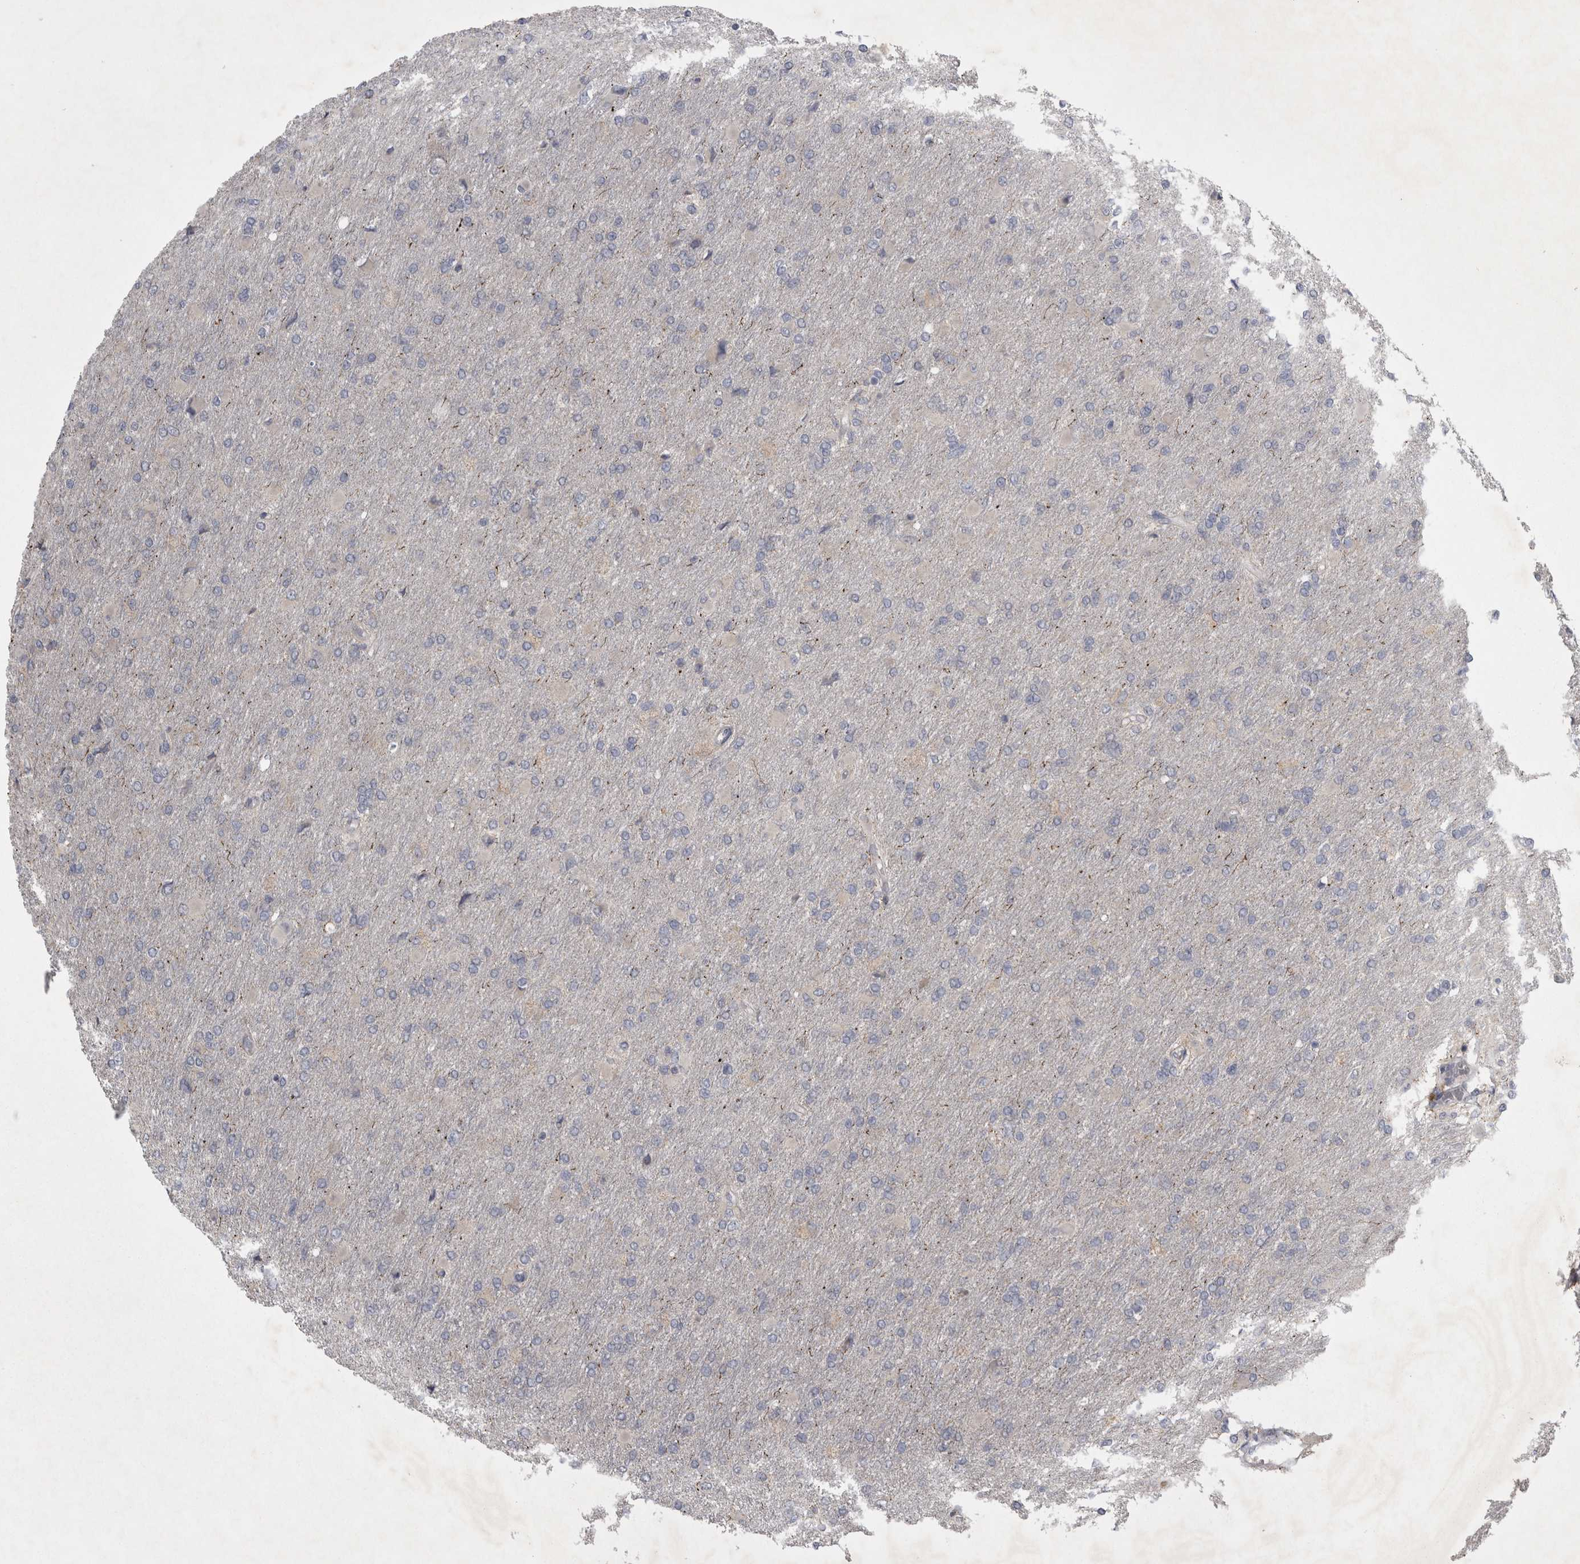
{"staining": {"intensity": "negative", "quantity": "none", "location": "none"}, "tissue": "glioma", "cell_type": "Tumor cells", "image_type": "cancer", "snomed": [{"axis": "morphology", "description": "Glioma, malignant, High grade"}, {"axis": "topography", "description": "Cerebral cortex"}], "caption": "There is no significant positivity in tumor cells of malignant glioma (high-grade).", "gene": "ENPP7", "patient": {"sex": "female", "age": 36}}